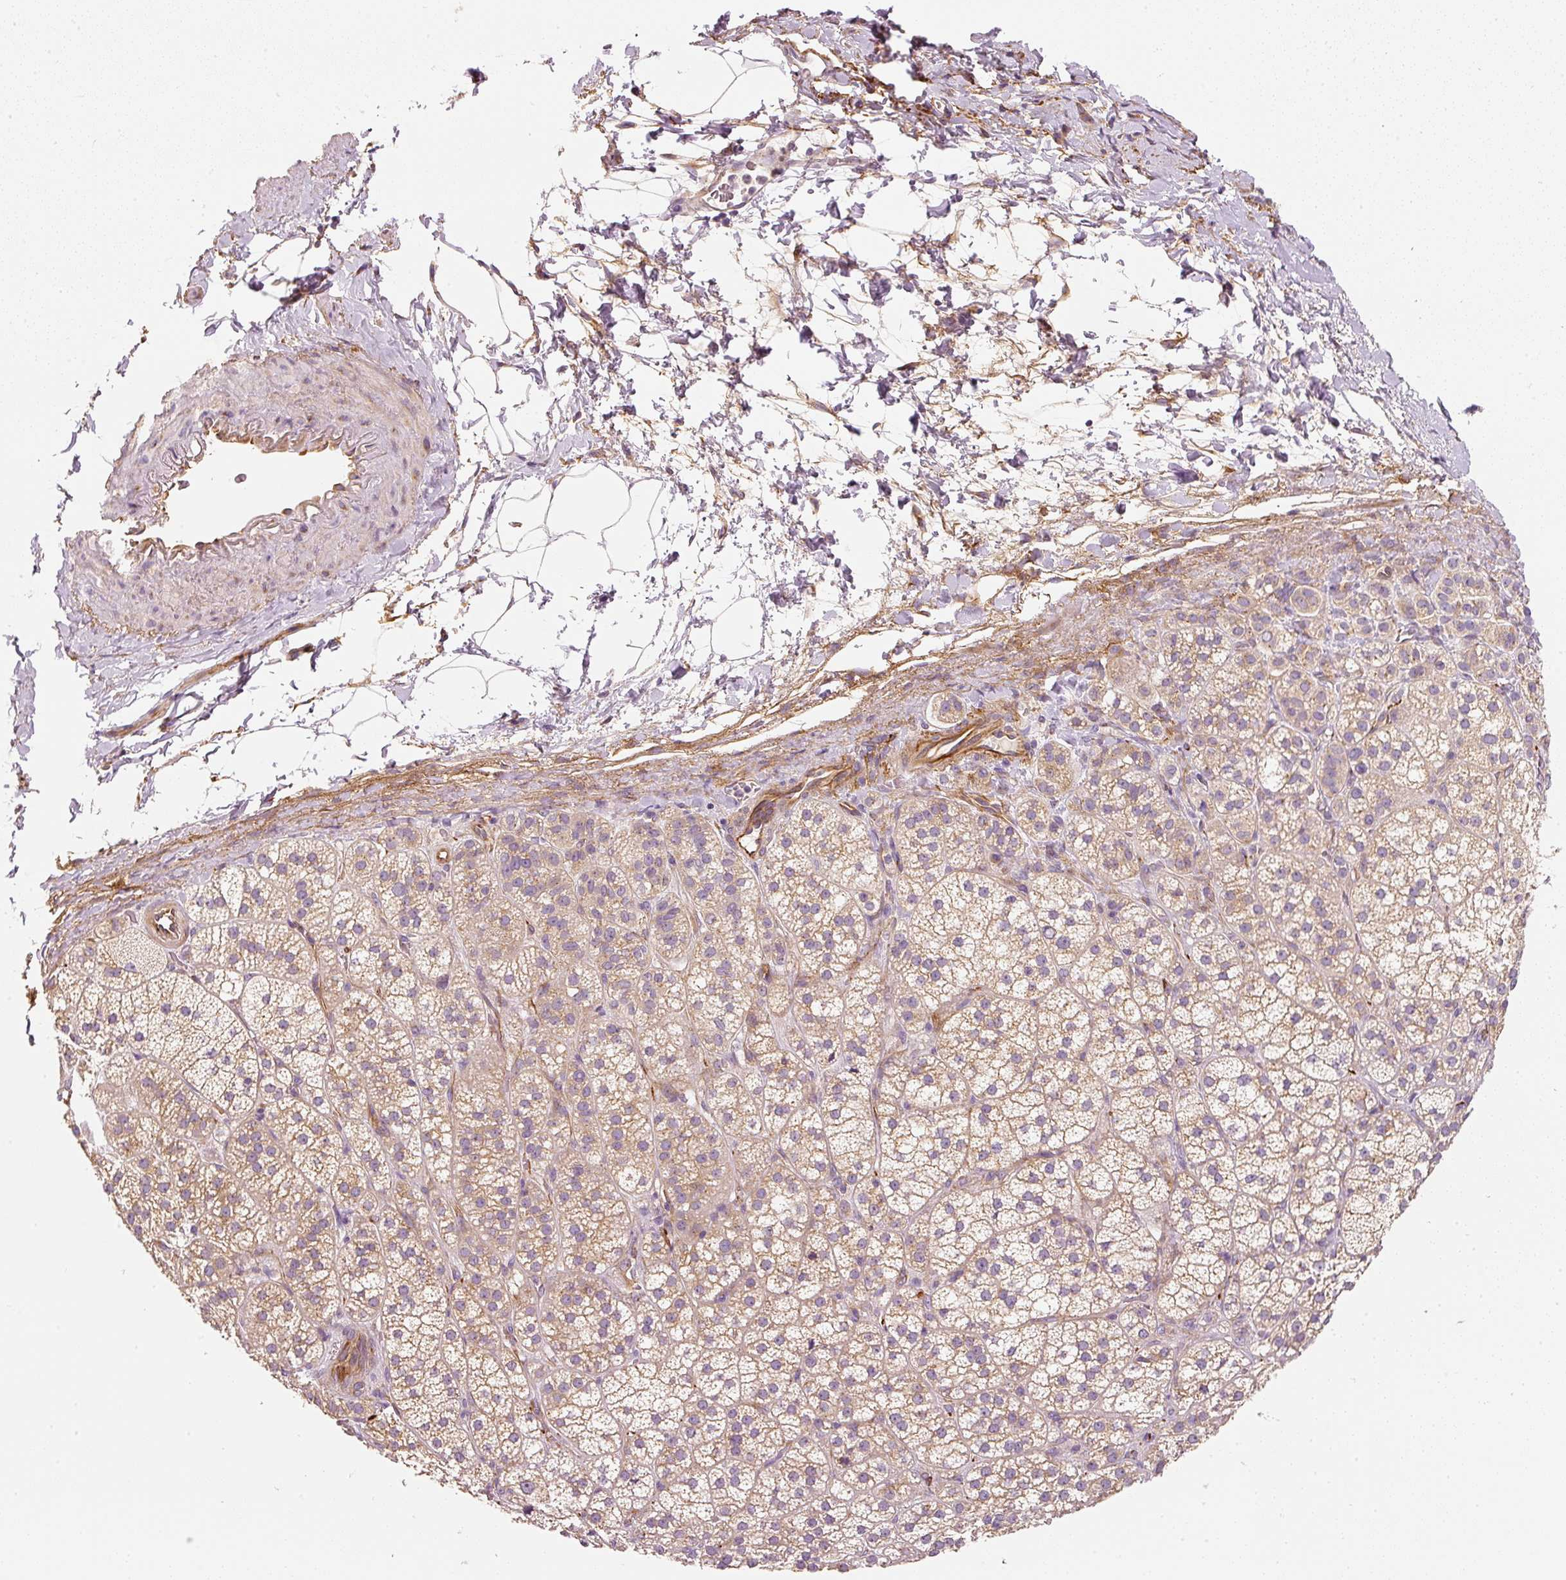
{"staining": {"intensity": "moderate", "quantity": ">75%", "location": "cytoplasmic/membranous"}, "tissue": "adrenal gland", "cell_type": "Glandular cells", "image_type": "normal", "snomed": [{"axis": "morphology", "description": "Normal tissue, NOS"}, {"axis": "topography", "description": "Adrenal gland"}], "caption": "Brown immunohistochemical staining in benign human adrenal gland exhibits moderate cytoplasmic/membranous positivity in about >75% of glandular cells.", "gene": "RNF167", "patient": {"sex": "female", "age": 60}}